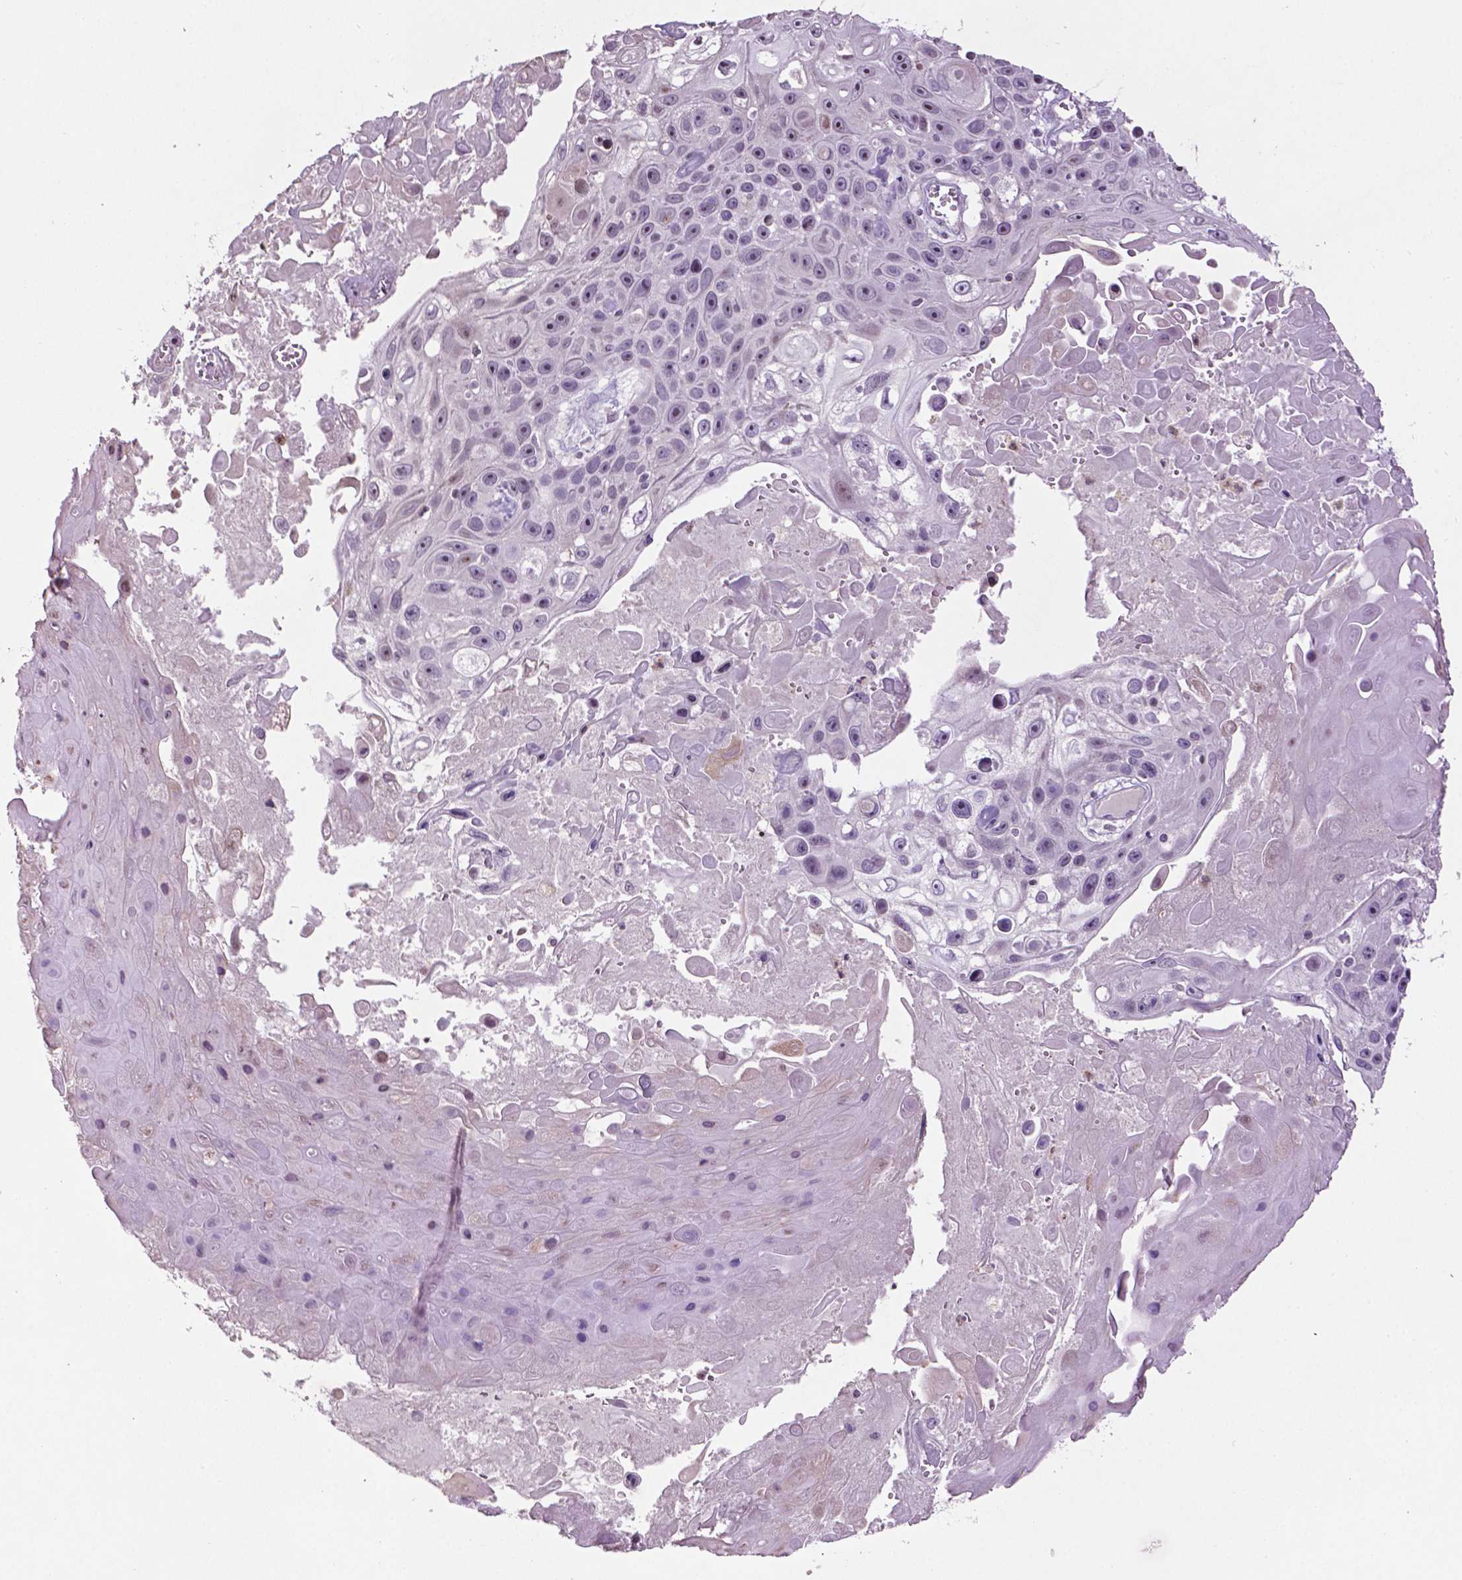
{"staining": {"intensity": "negative", "quantity": "none", "location": "none"}, "tissue": "skin cancer", "cell_type": "Tumor cells", "image_type": "cancer", "snomed": [{"axis": "morphology", "description": "Squamous cell carcinoma, NOS"}, {"axis": "topography", "description": "Skin"}], "caption": "A high-resolution histopathology image shows immunohistochemistry staining of skin cancer (squamous cell carcinoma), which reveals no significant expression in tumor cells.", "gene": "NTNG2", "patient": {"sex": "male", "age": 82}}